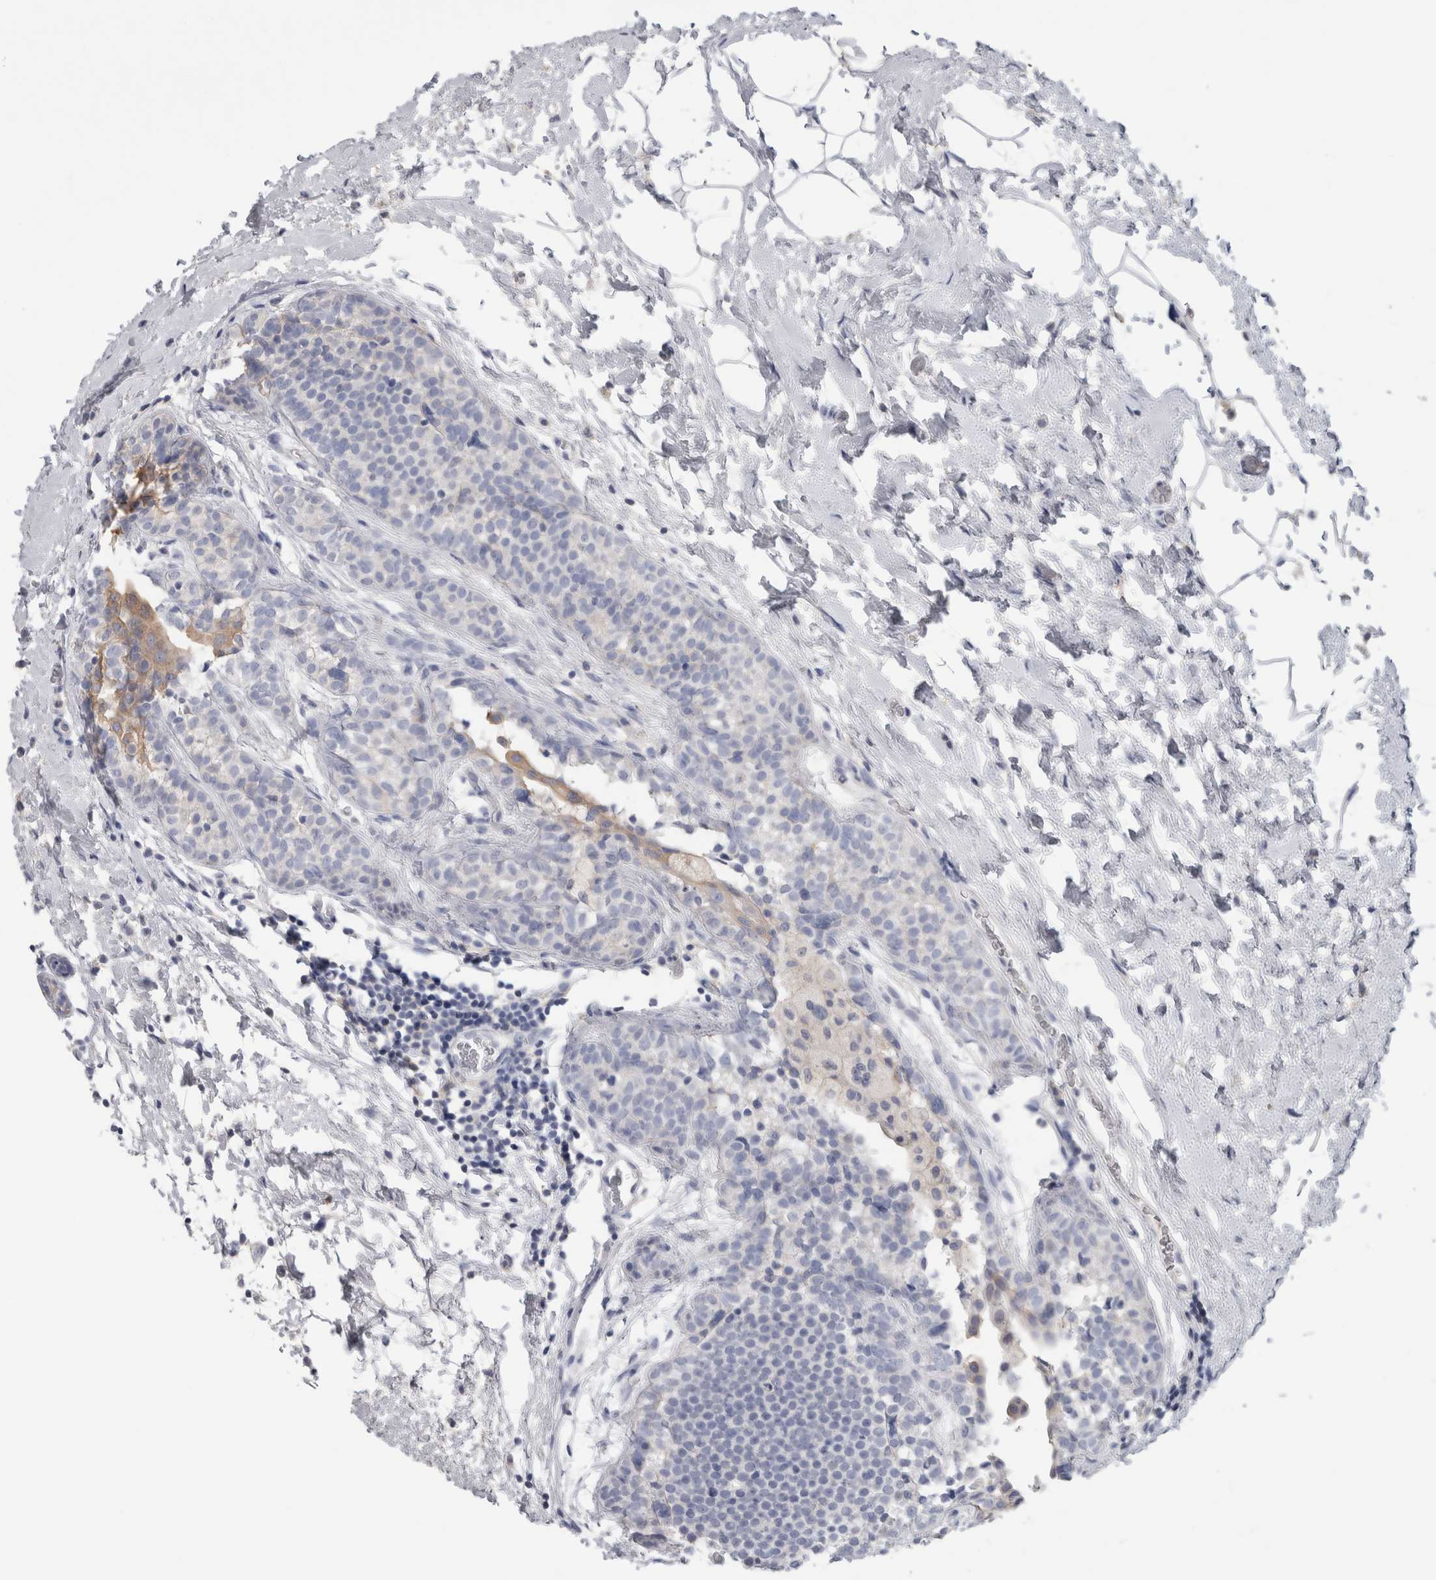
{"staining": {"intensity": "weak", "quantity": "<25%", "location": "cytoplasmic/membranous"}, "tissue": "breast cancer", "cell_type": "Tumor cells", "image_type": "cancer", "snomed": [{"axis": "morphology", "description": "Lobular carcinoma"}, {"axis": "topography", "description": "Breast"}], "caption": "This is an IHC photomicrograph of breast cancer. There is no expression in tumor cells.", "gene": "SCRN1", "patient": {"sex": "female", "age": 50}}